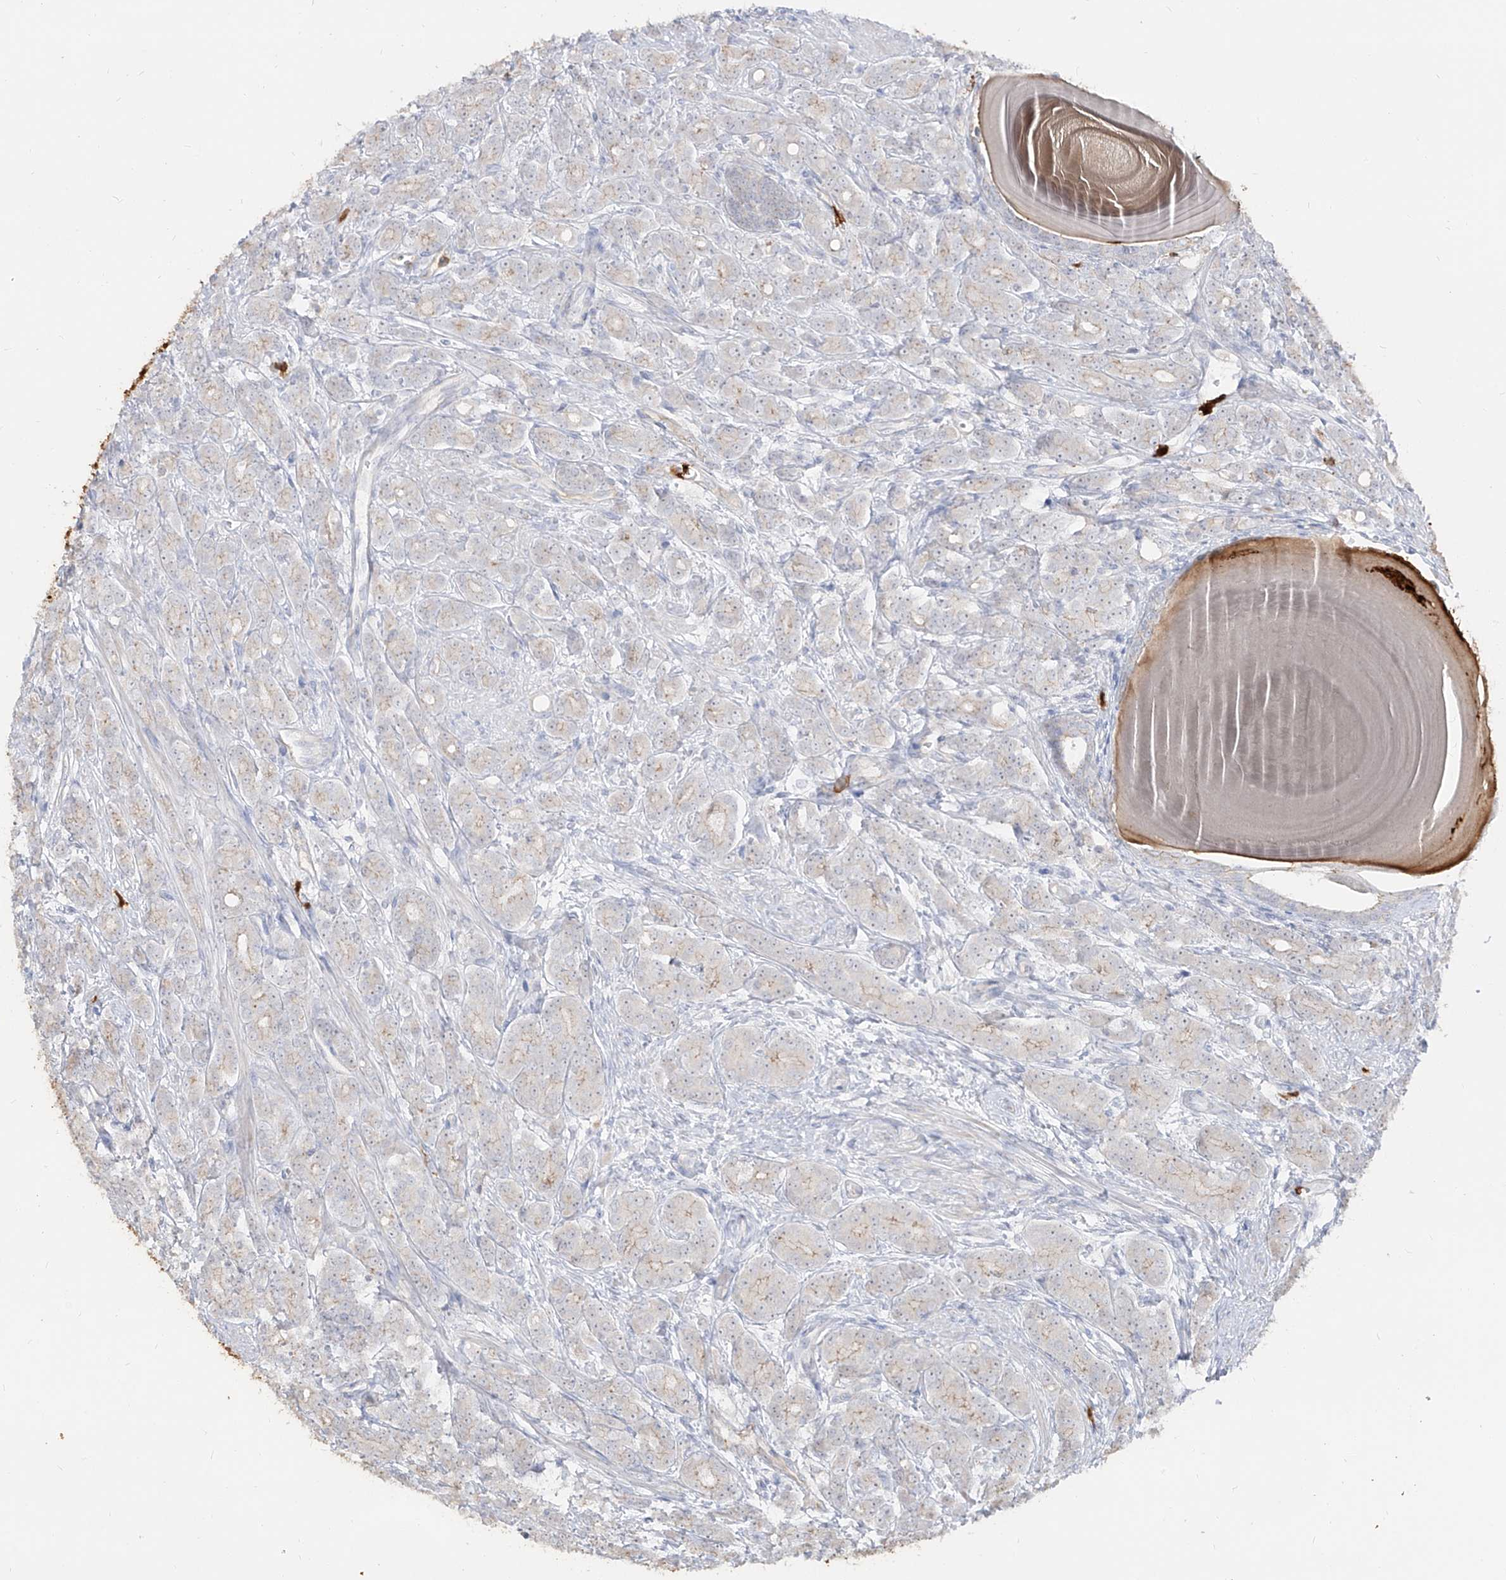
{"staining": {"intensity": "weak", "quantity": "<25%", "location": "cytoplasmic/membranous"}, "tissue": "prostate cancer", "cell_type": "Tumor cells", "image_type": "cancer", "snomed": [{"axis": "morphology", "description": "Adenocarcinoma, High grade"}, {"axis": "topography", "description": "Prostate"}], "caption": "The image reveals no staining of tumor cells in prostate adenocarcinoma (high-grade).", "gene": "ZNF227", "patient": {"sex": "male", "age": 62}}